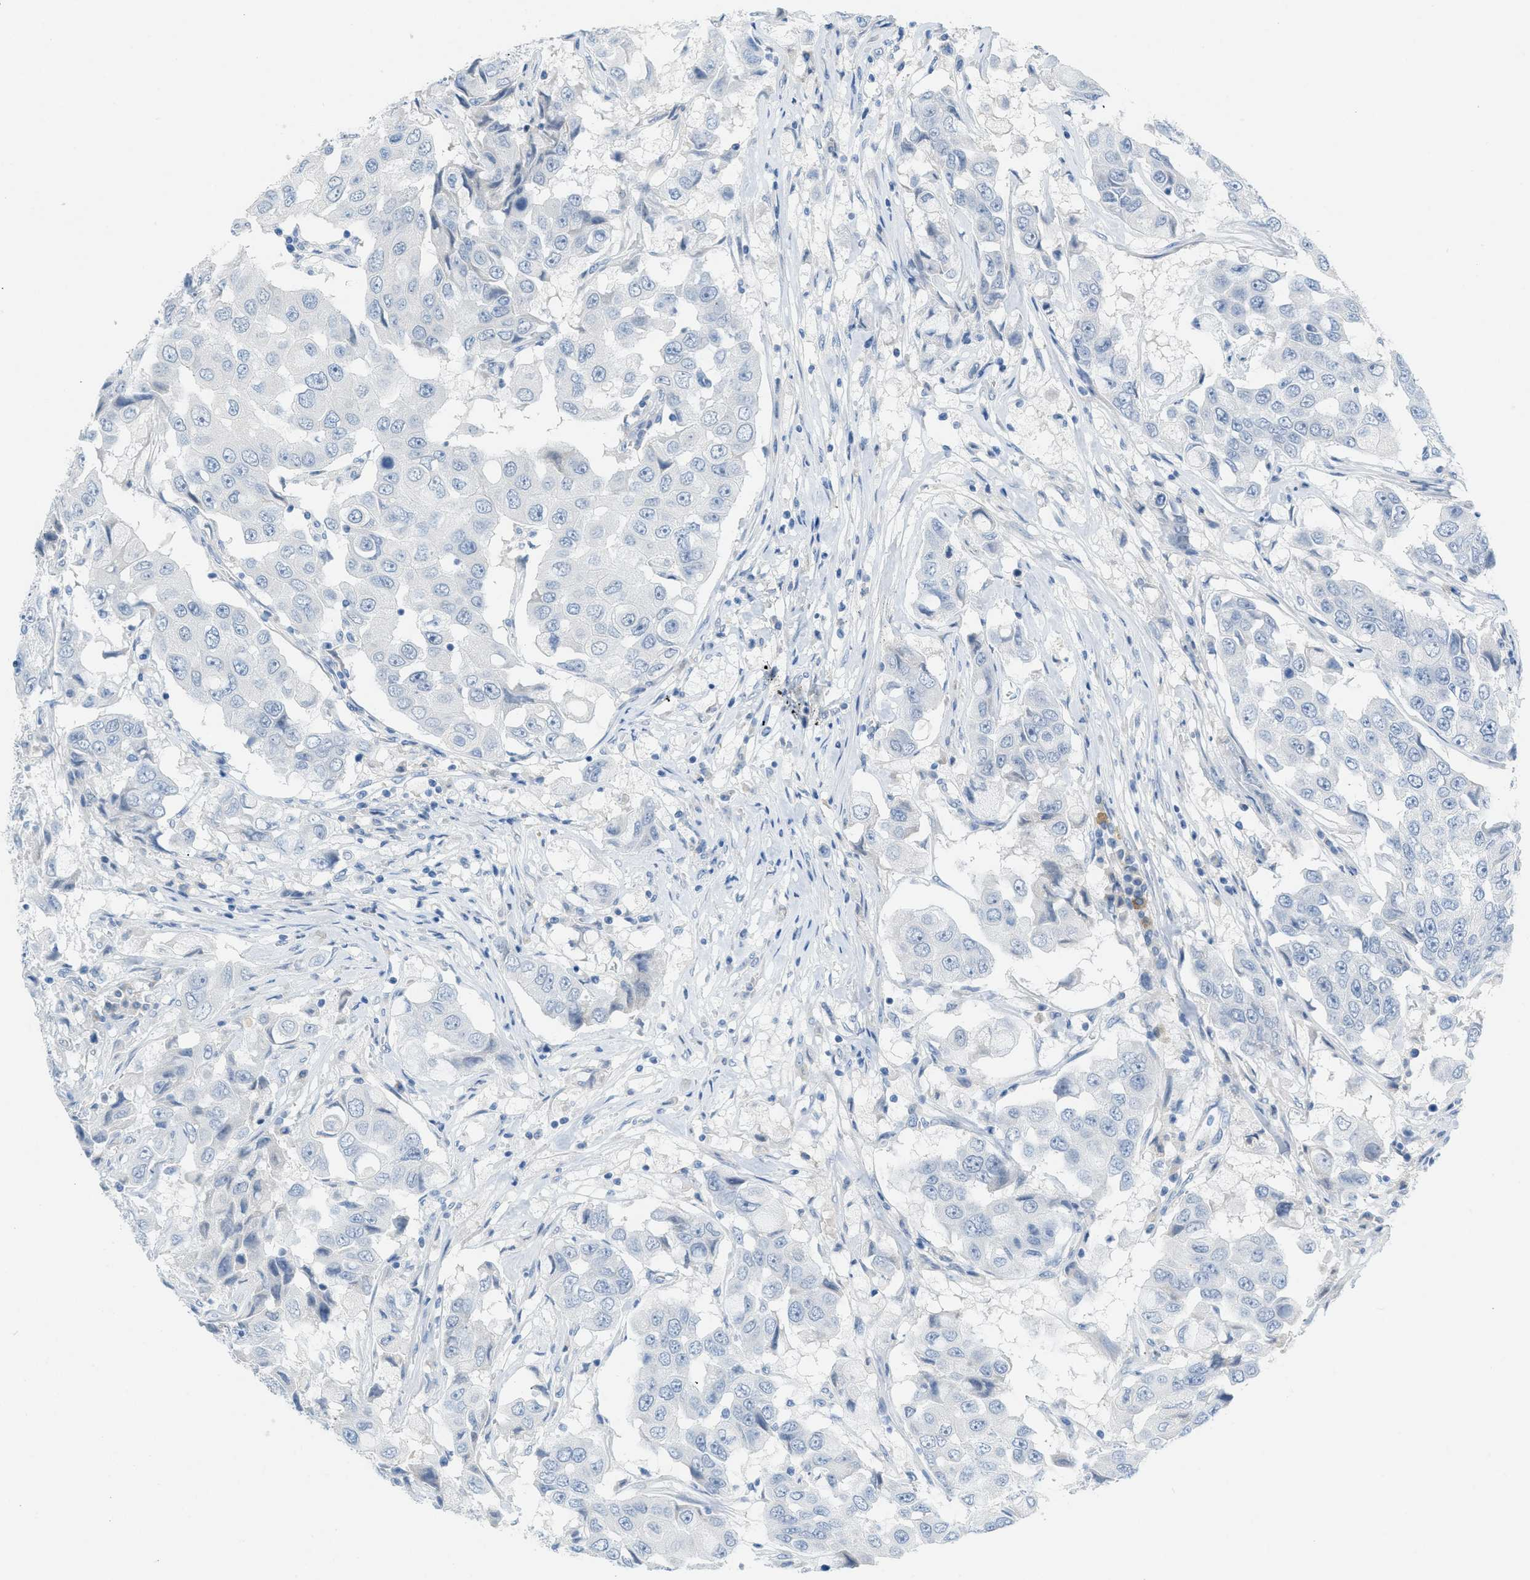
{"staining": {"intensity": "negative", "quantity": "none", "location": "none"}, "tissue": "breast cancer", "cell_type": "Tumor cells", "image_type": "cancer", "snomed": [{"axis": "morphology", "description": "Duct carcinoma"}, {"axis": "topography", "description": "Breast"}], "caption": "Tumor cells are negative for protein expression in human breast intraductal carcinoma.", "gene": "HSF2", "patient": {"sex": "female", "age": 27}}